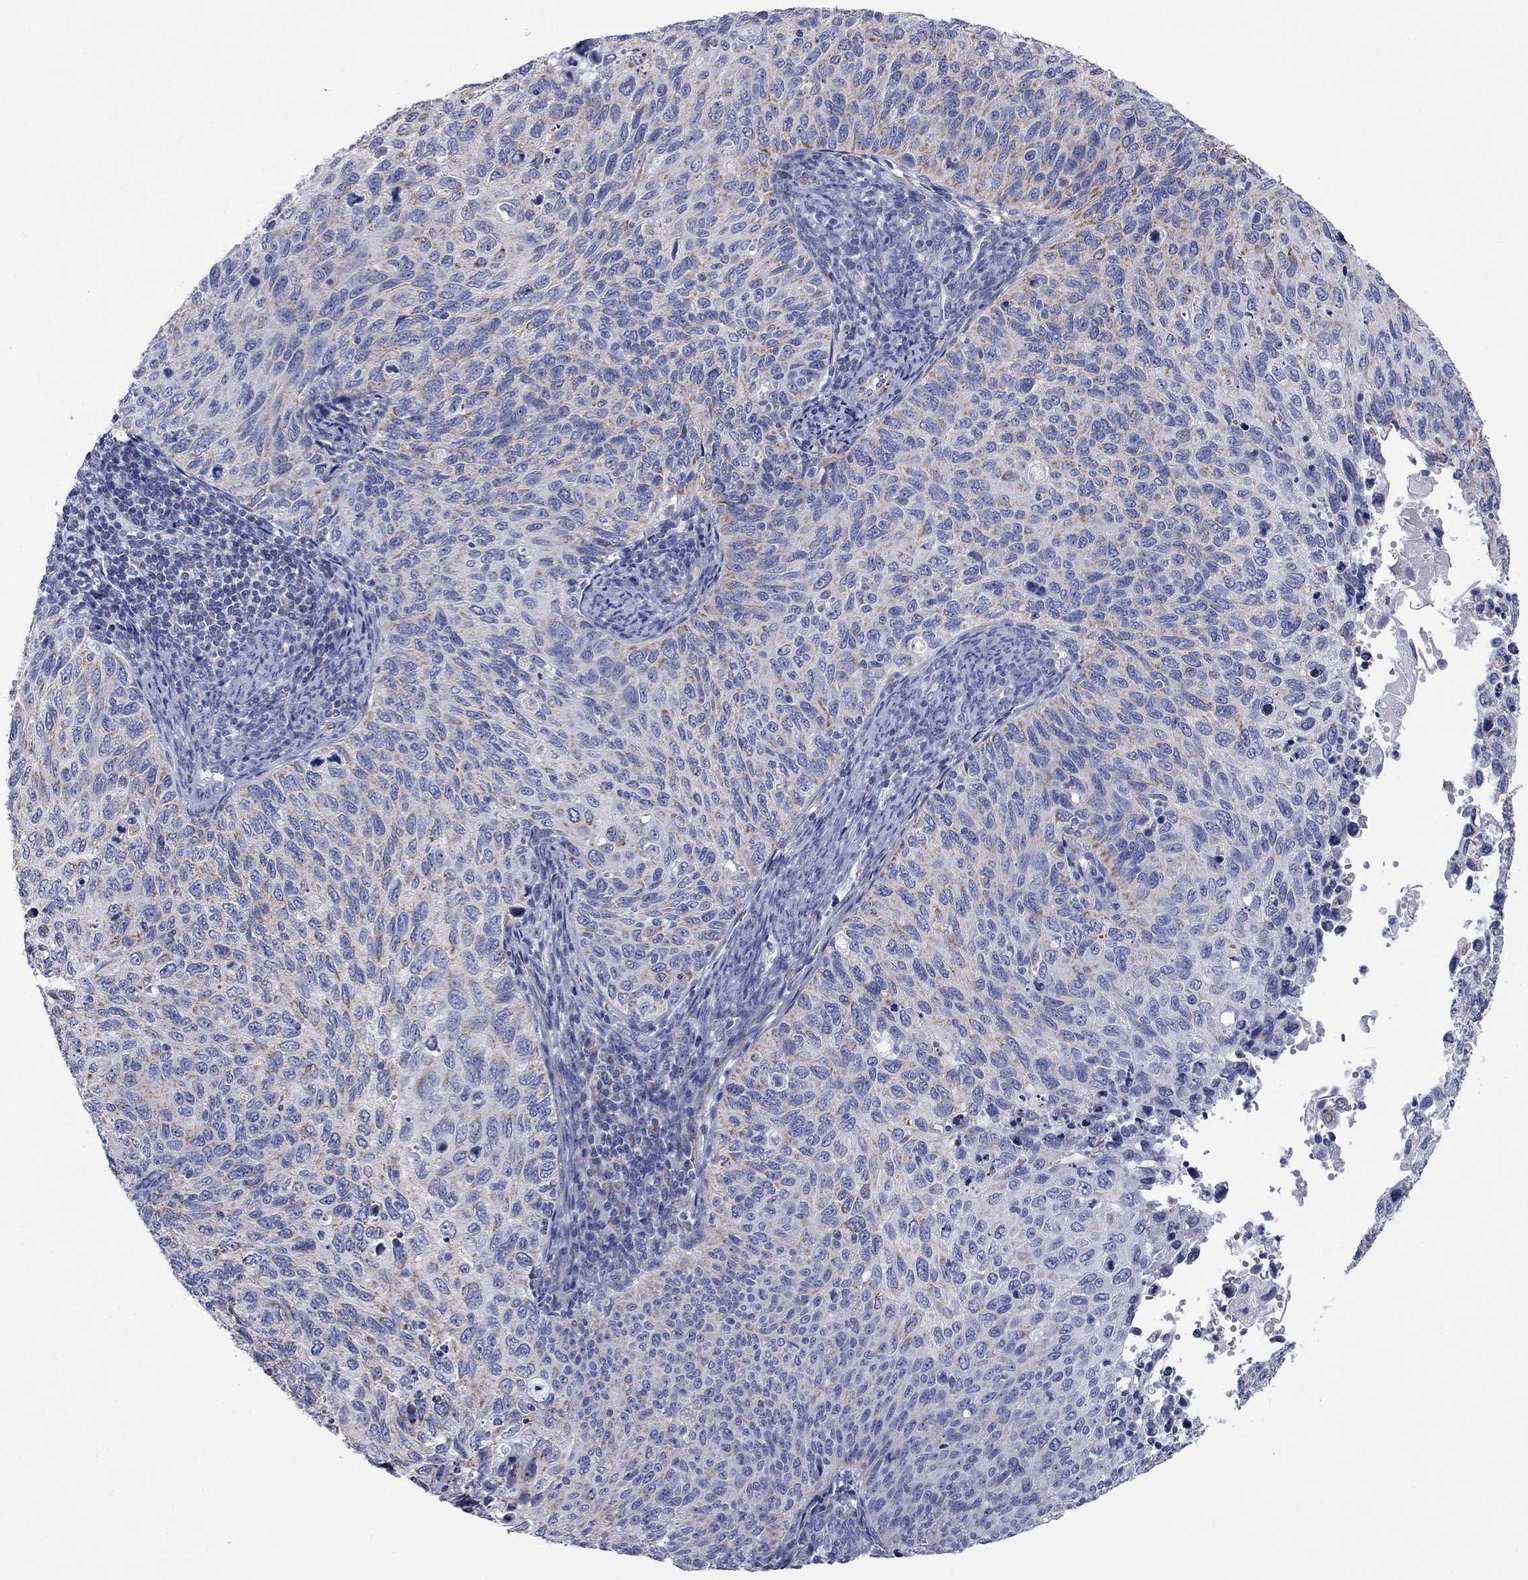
{"staining": {"intensity": "moderate", "quantity": "25%-75%", "location": "cytoplasmic/membranous"}, "tissue": "cervical cancer", "cell_type": "Tumor cells", "image_type": "cancer", "snomed": [{"axis": "morphology", "description": "Squamous cell carcinoma, NOS"}, {"axis": "topography", "description": "Cervix"}], "caption": "Immunohistochemistry (DAB) staining of human cervical cancer (squamous cell carcinoma) demonstrates moderate cytoplasmic/membranous protein positivity in approximately 25%-75% of tumor cells.", "gene": "MGST3", "patient": {"sex": "female", "age": 70}}